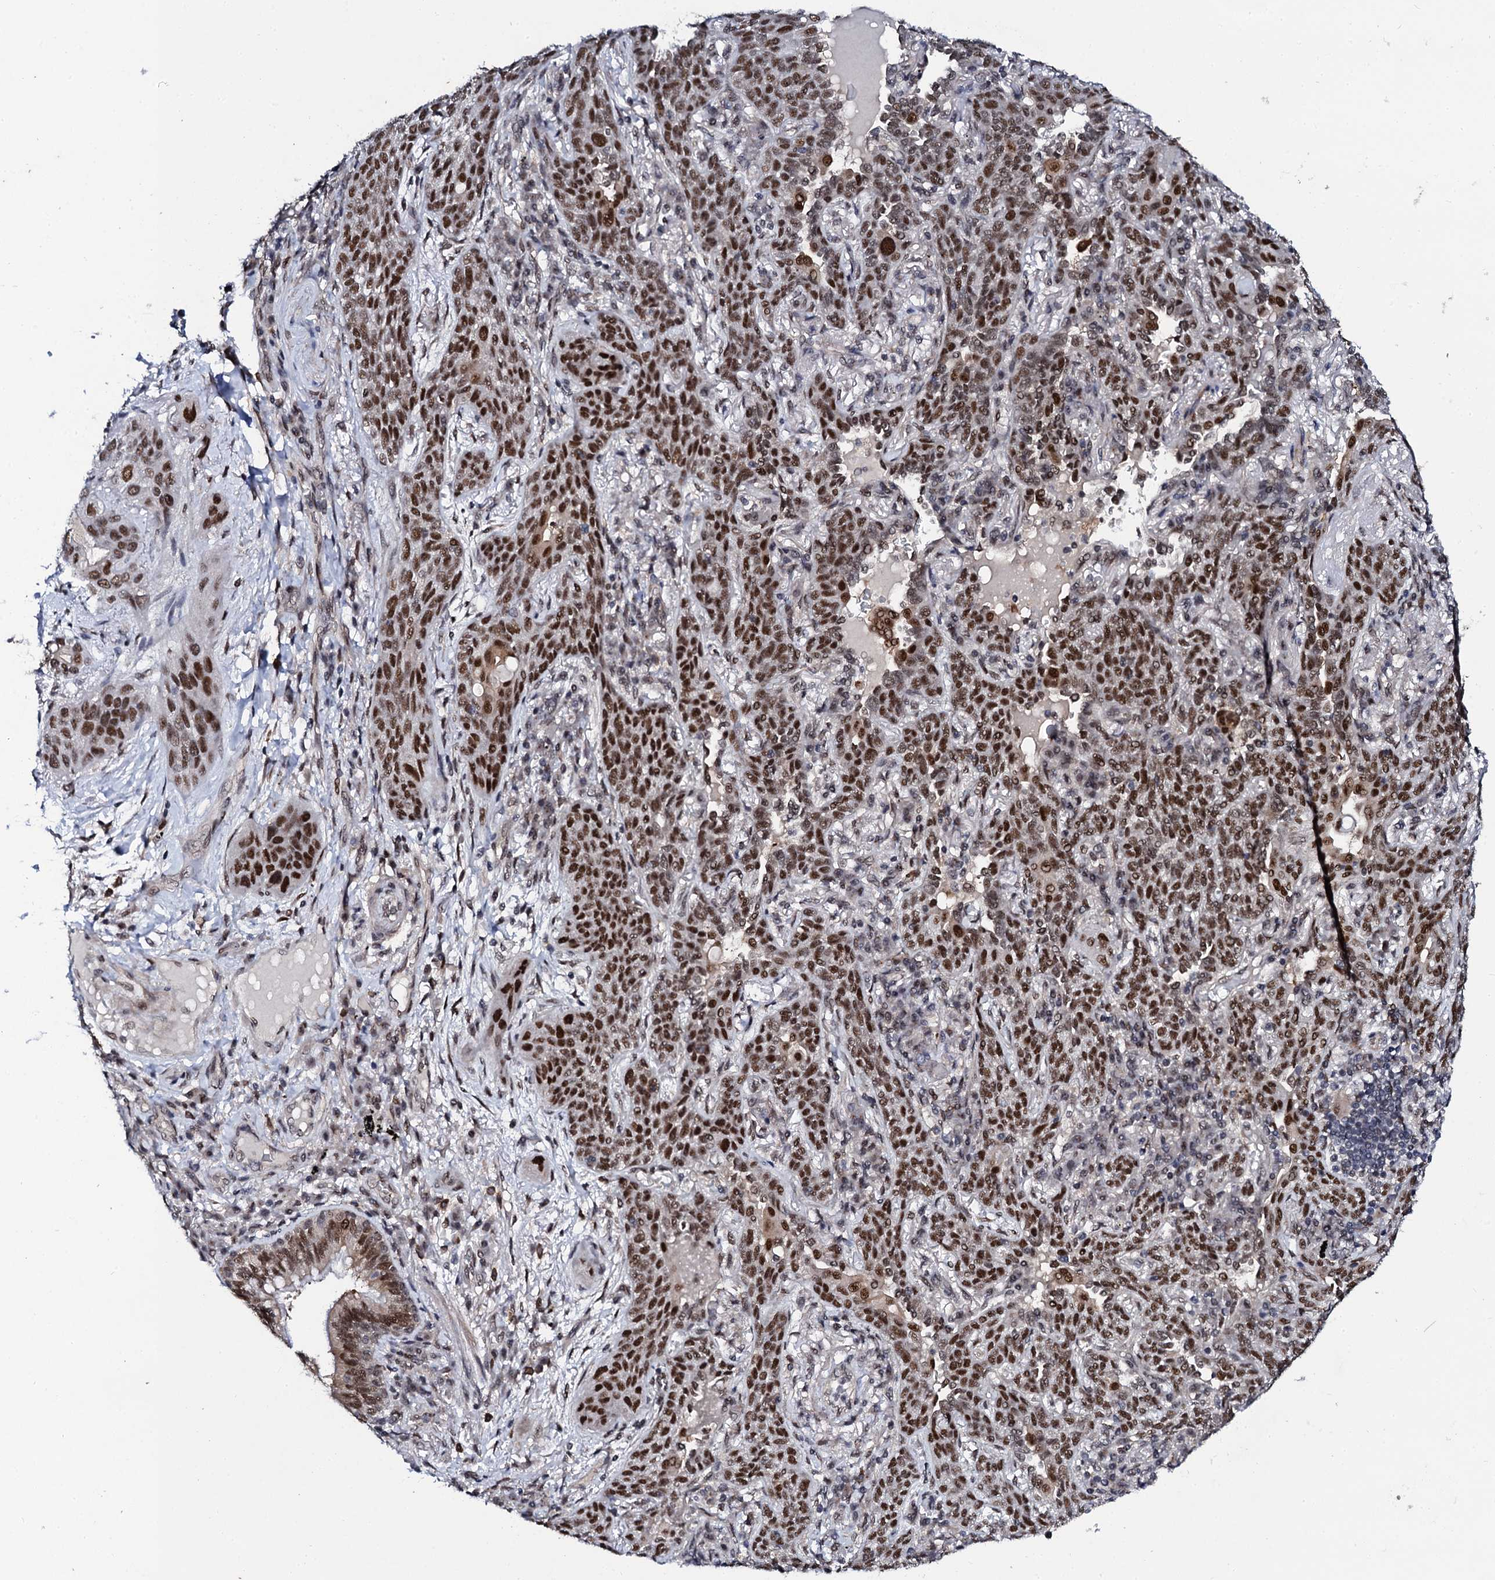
{"staining": {"intensity": "strong", "quantity": ">75%", "location": "nuclear"}, "tissue": "lung cancer", "cell_type": "Tumor cells", "image_type": "cancer", "snomed": [{"axis": "morphology", "description": "Squamous cell carcinoma, NOS"}, {"axis": "topography", "description": "Lung"}], "caption": "Immunohistochemistry (DAB (3,3'-diaminobenzidine)) staining of human lung cancer demonstrates strong nuclear protein expression in about >75% of tumor cells.", "gene": "CSTF3", "patient": {"sex": "female", "age": 70}}